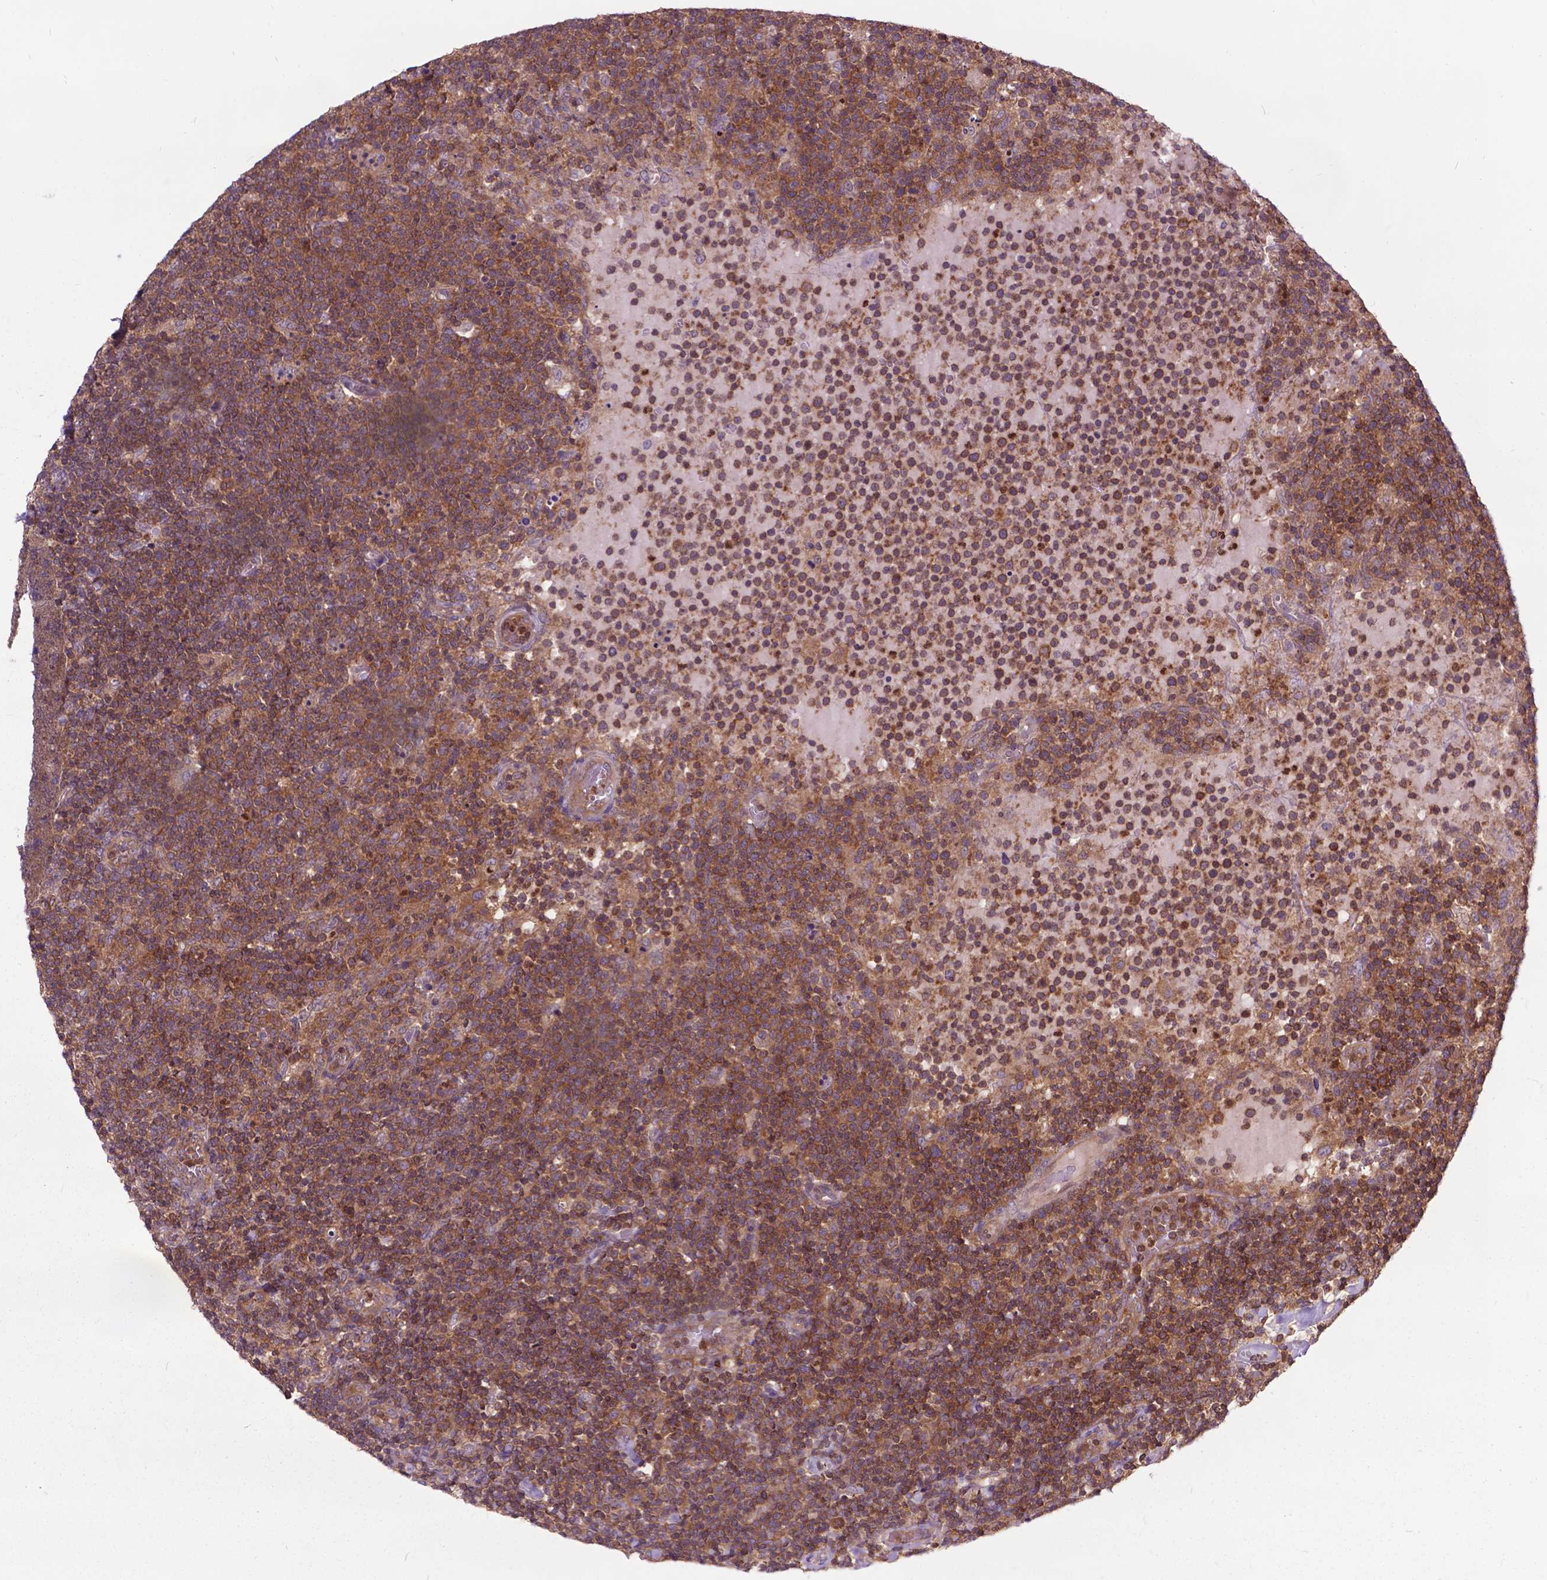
{"staining": {"intensity": "moderate", "quantity": ">75%", "location": "cytoplasmic/membranous"}, "tissue": "lymphoma", "cell_type": "Tumor cells", "image_type": "cancer", "snomed": [{"axis": "morphology", "description": "Malignant lymphoma, non-Hodgkin's type, High grade"}, {"axis": "topography", "description": "Lymph node"}], "caption": "DAB immunohistochemical staining of high-grade malignant lymphoma, non-Hodgkin's type displays moderate cytoplasmic/membranous protein staining in about >75% of tumor cells.", "gene": "ARAF", "patient": {"sex": "male", "age": 61}}